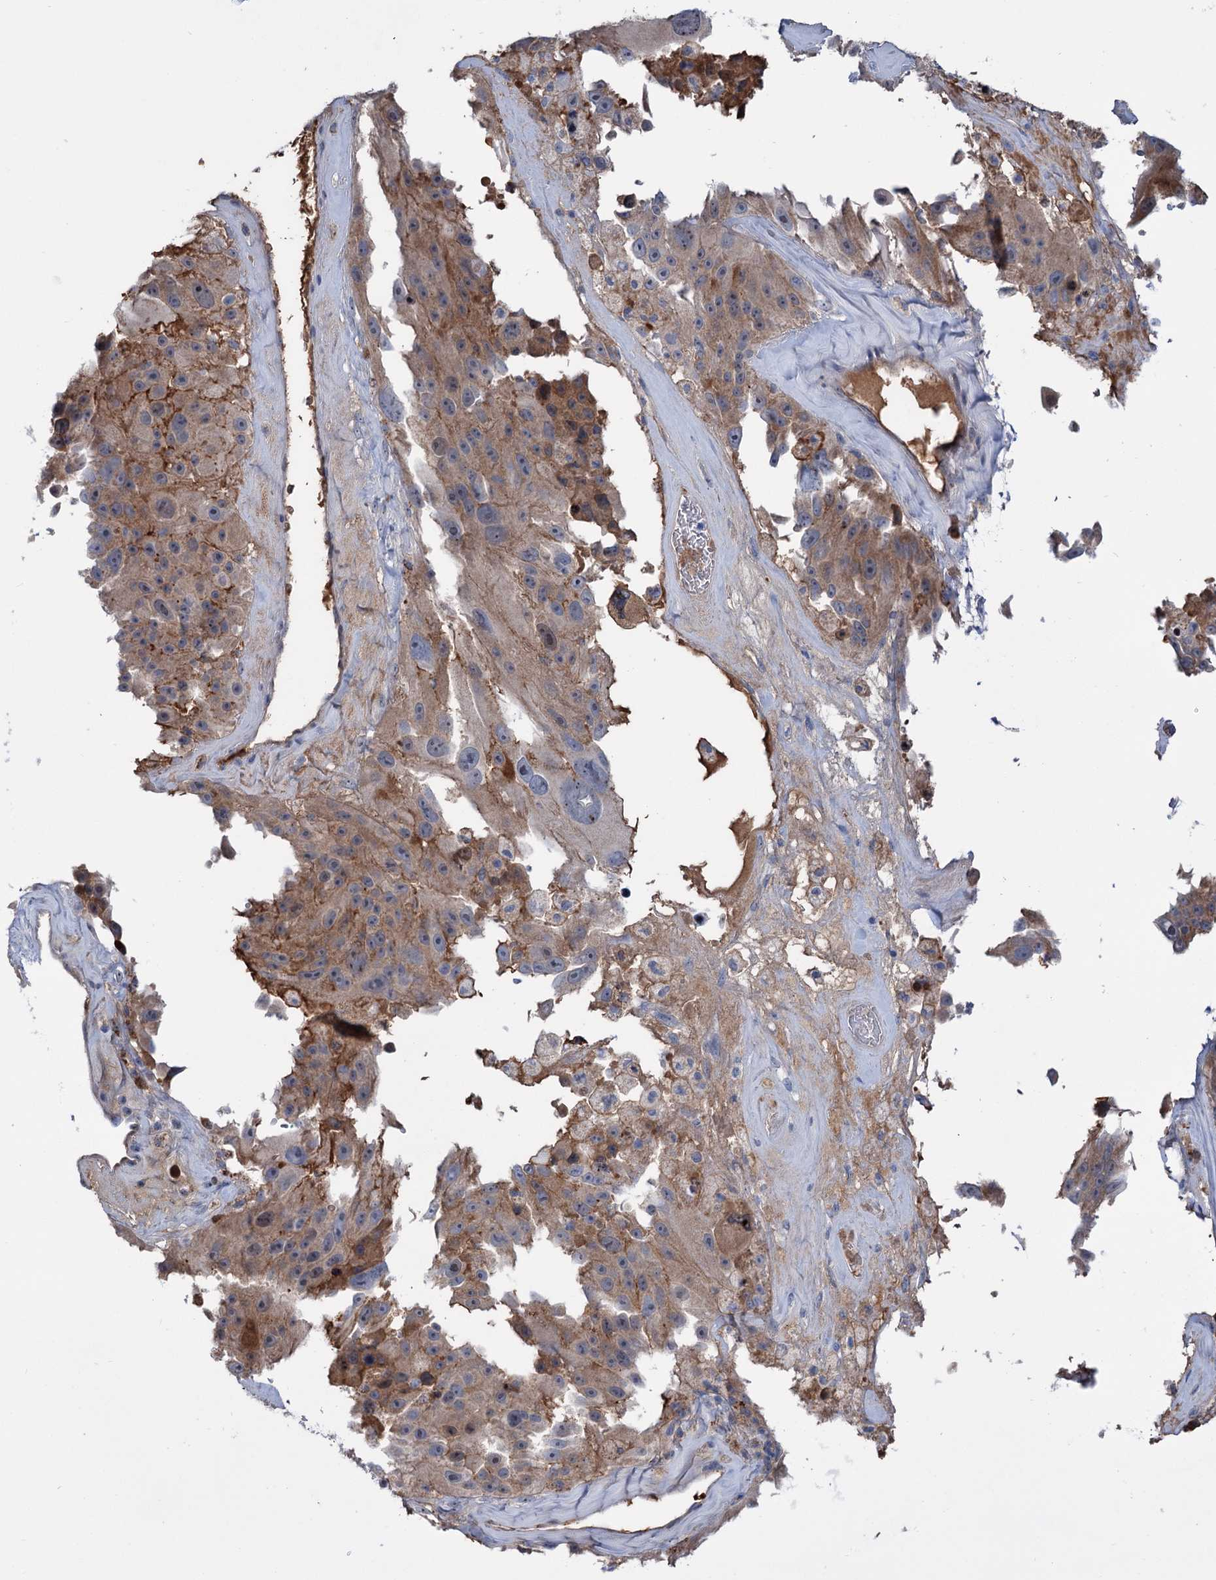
{"staining": {"intensity": "moderate", "quantity": ">75%", "location": "cytoplasmic/membranous"}, "tissue": "melanoma", "cell_type": "Tumor cells", "image_type": "cancer", "snomed": [{"axis": "morphology", "description": "Malignant melanoma, Metastatic site"}, {"axis": "topography", "description": "Lymph node"}], "caption": "DAB (3,3'-diaminobenzidine) immunohistochemical staining of malignant melanoma (metastatic site) displays moderate cytoplasmic/membranous protein staining in about >75% of tumor cells.", "gene": "LPIN1", "patient": {"sex": "male", "age": 62}}